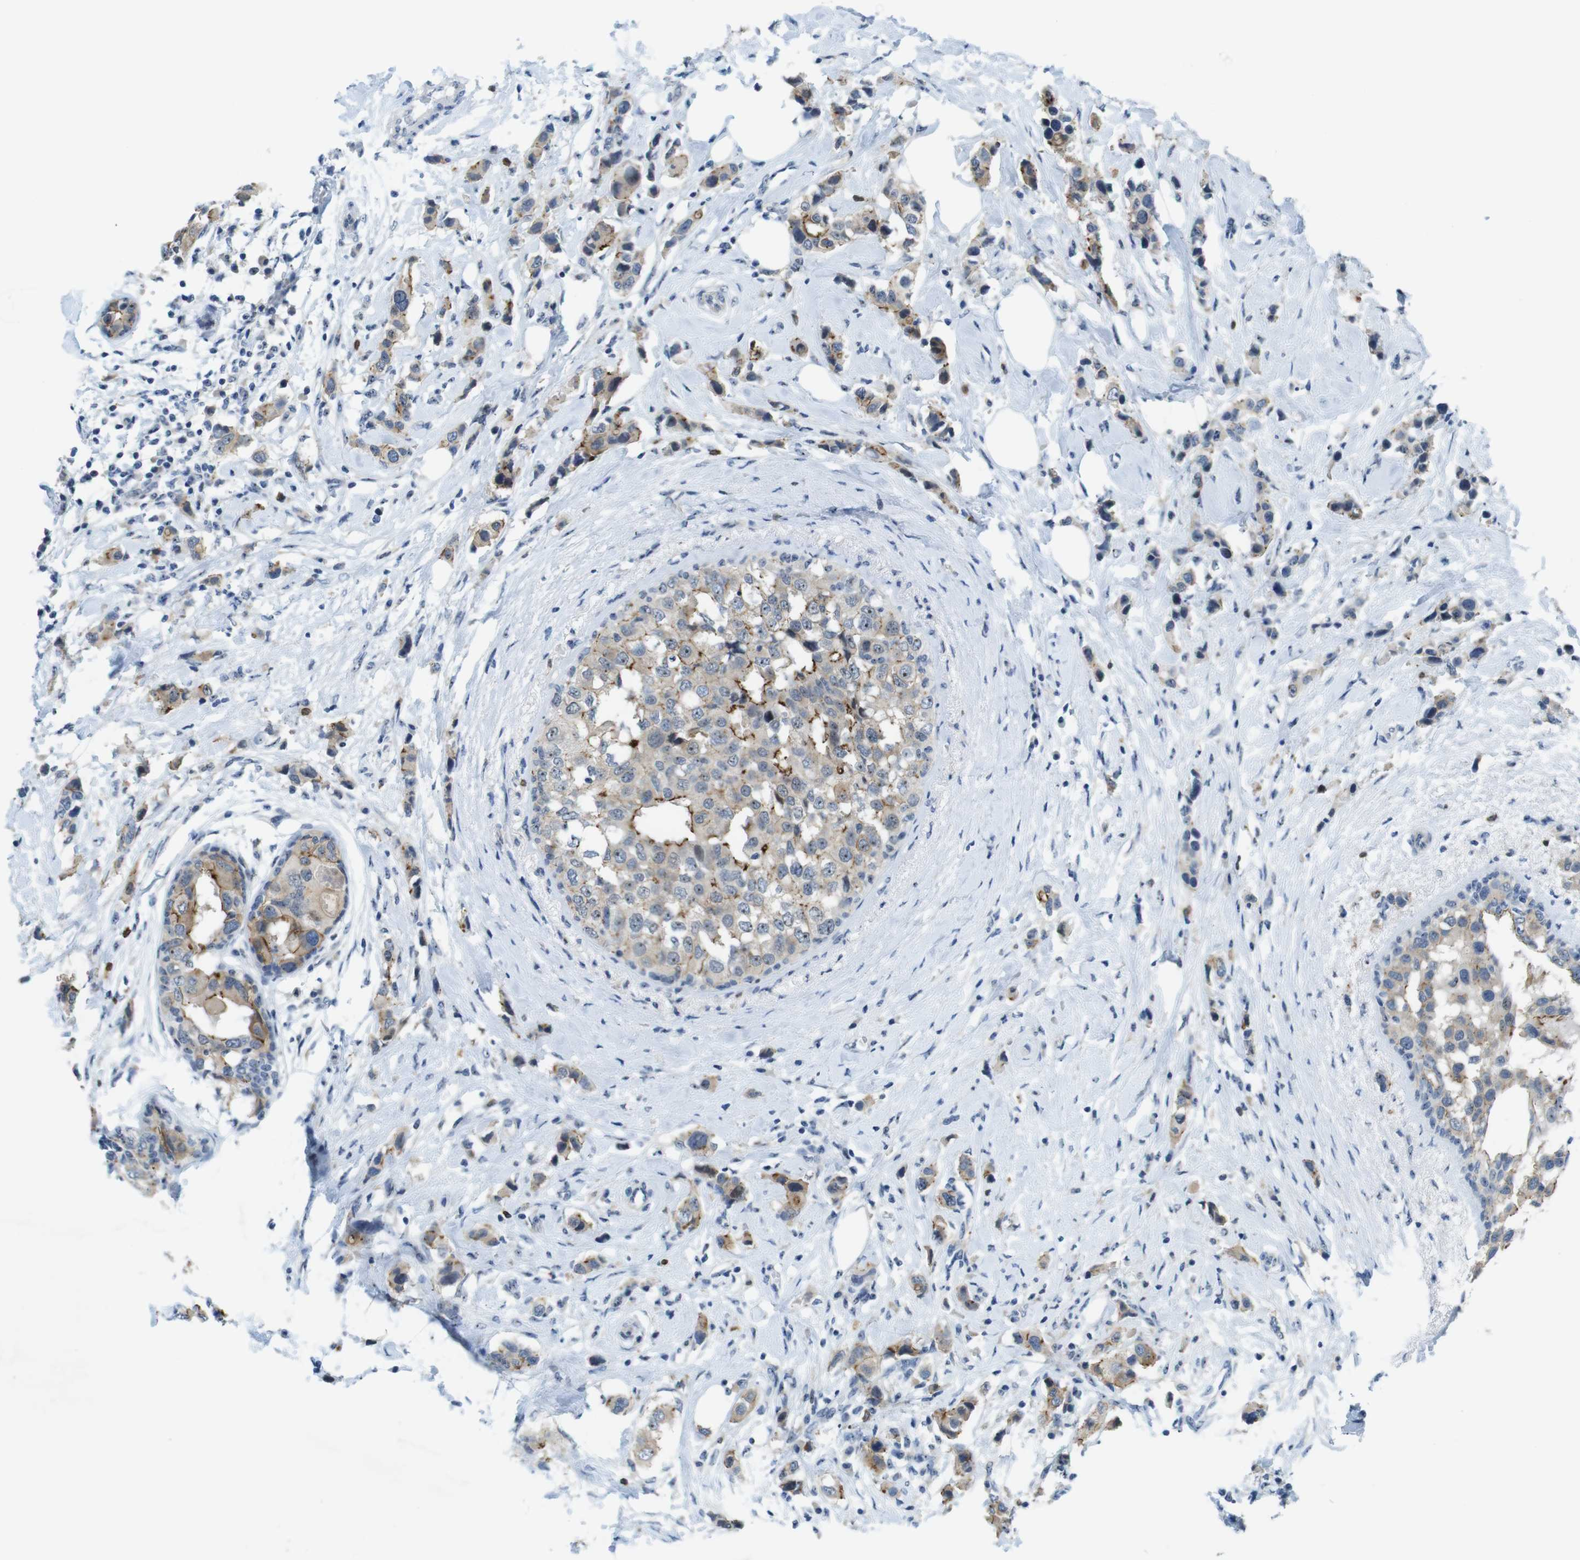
{"staining": {"intensity": "moderate", "quantity": "25%-75%", "location": "cytoplasmic/membranous"}, "tissue": "breast cancer", "cell_type": "Tumor cells", "image_type": "cancer", "snomed": [{"axis": "morphology", "description": "Normal tissue, NOS"}, {"axis": "morphology", "description": "Duct carcinoma"}, {"axis": "topography", "description": "Breast"}], "caption": "Breast cancer (intraductal carcinoma) tissue reveals moderate cytoplasmic/membranous positivity in about 25%-75% of tumor cells, visualized by immunohistochemistry.", "gene": "TJP3", "patient": {"sex": "female", "age": 50}}